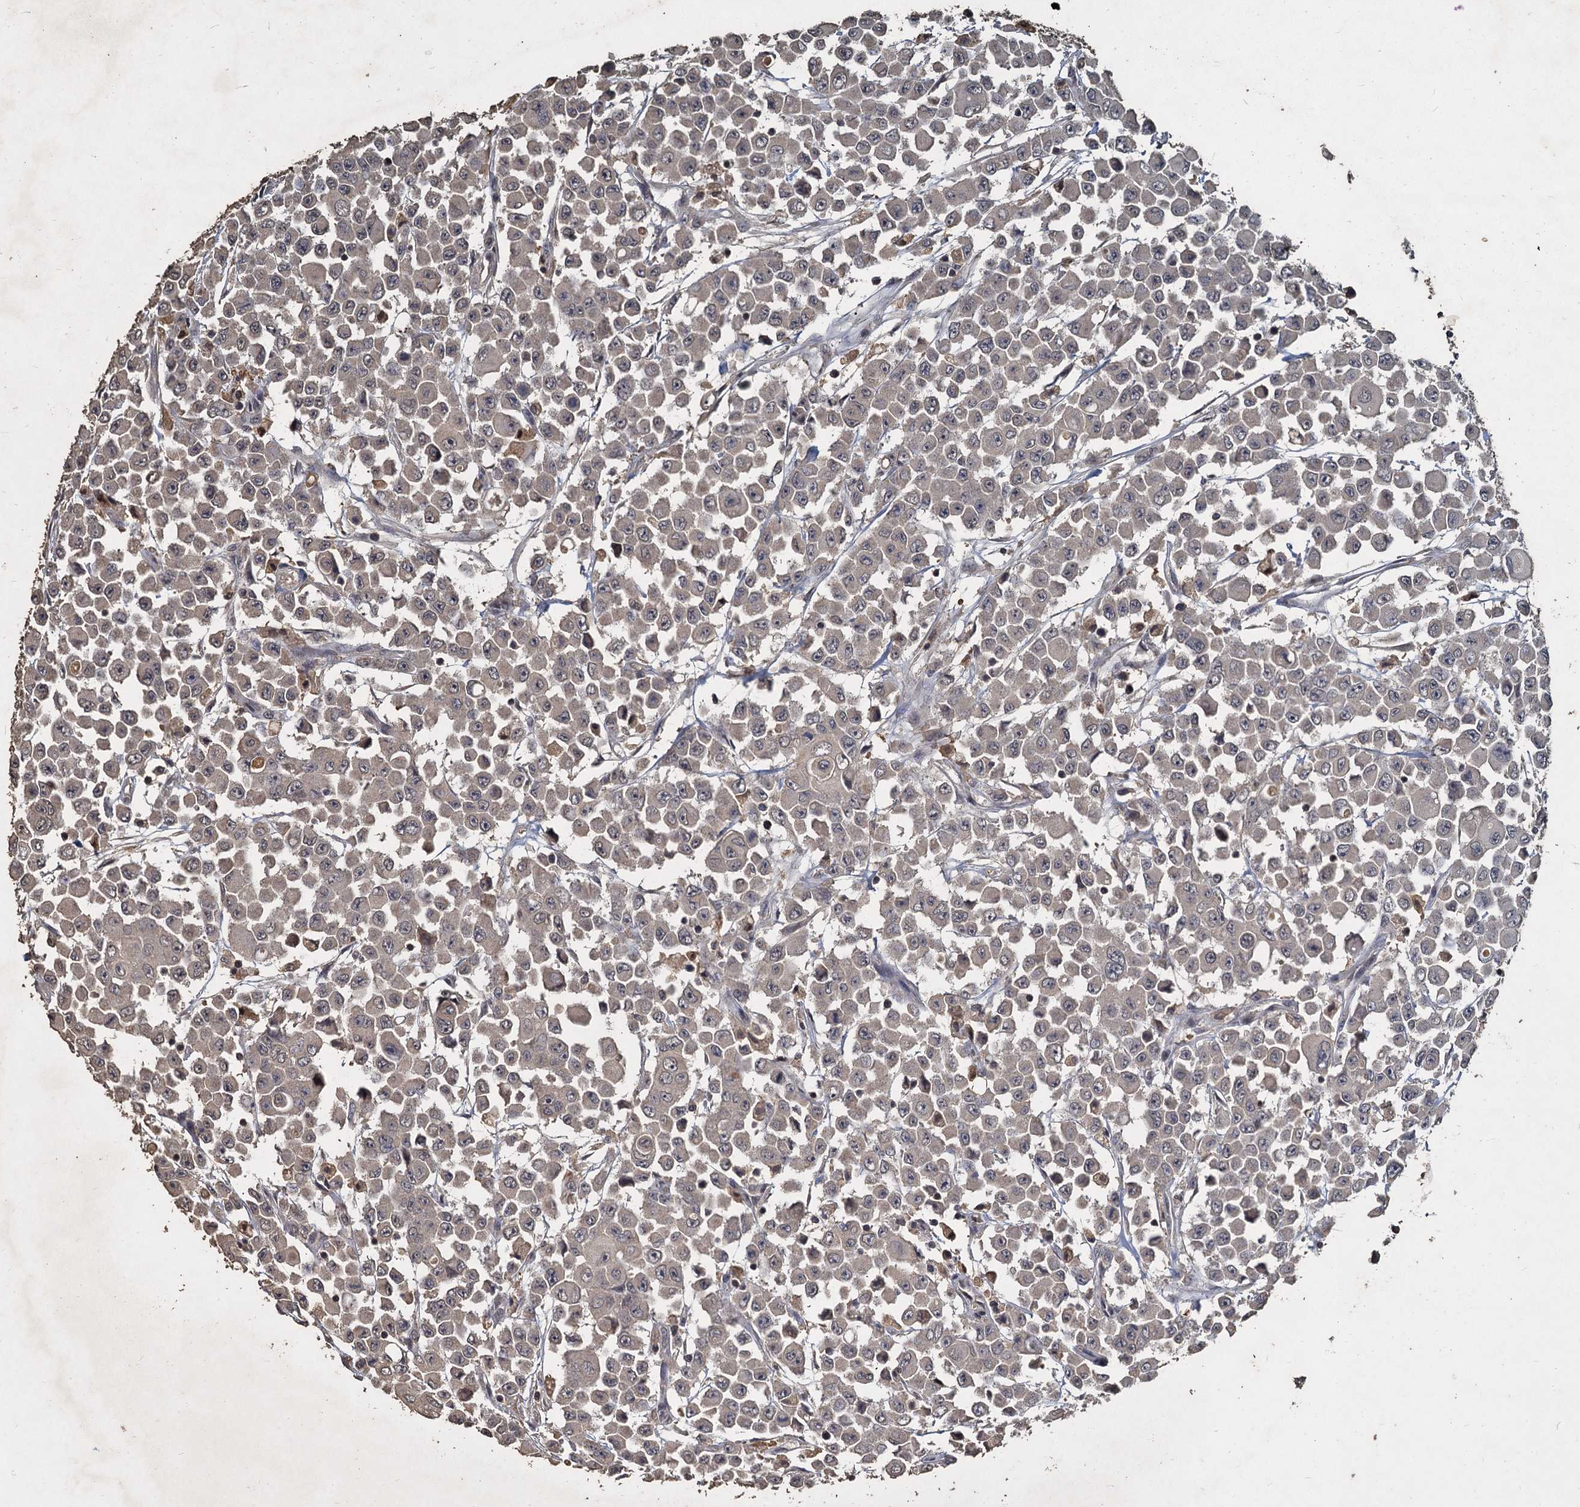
{"staining": {"intensity": "negative", "quantity": "none", "location": "none"}, "tissue": "colorectal cancer", "cell_type": "Tumor cells", "image_type": "cancer", "snomed": [{"axis": "morphology", "description": "Adenocarcinoma, NOS"}, {"axis": "topography", "description": "Colon"}], "caption": "An IHC micrograph of colorectal adenocarcinoma is shown. There is no staining in tumor cells of colorectal adenocarcinoma.", "gene": "CCDC61", "patient": {"sex": "male", "age": 51}}